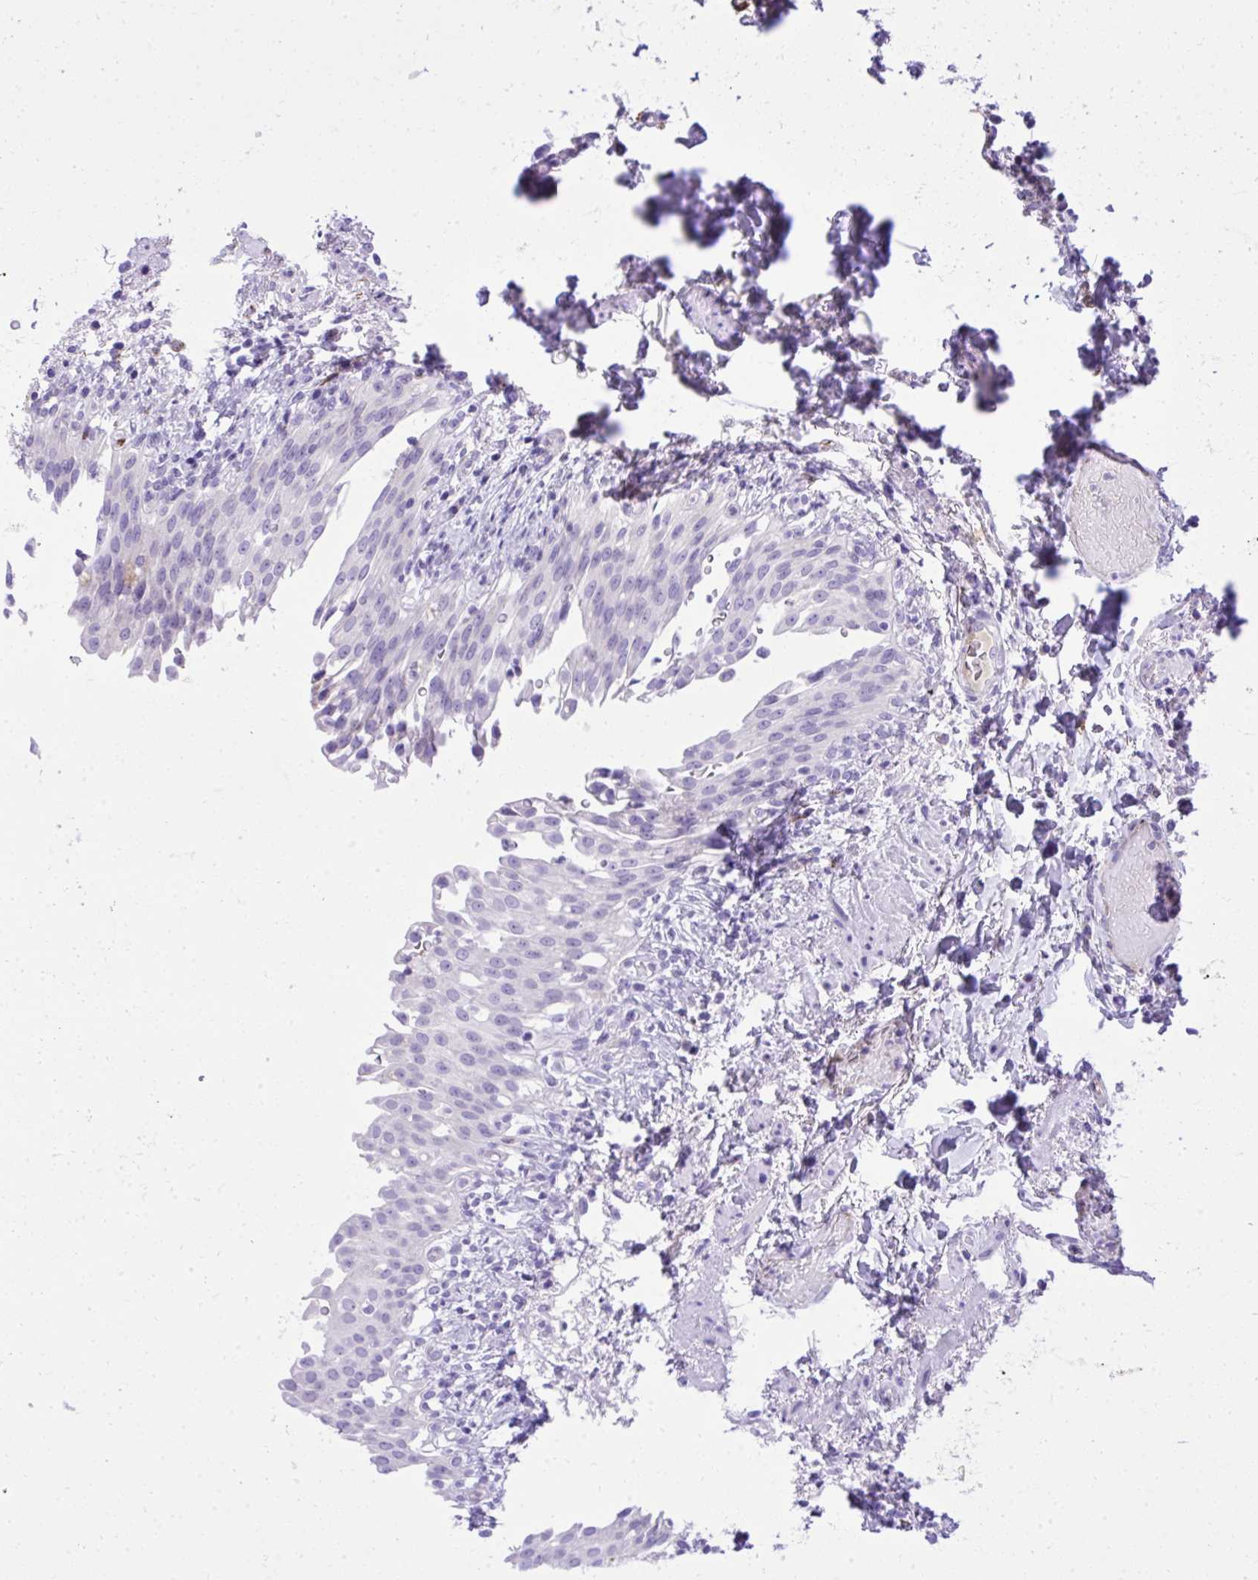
{"staining": {"intensity": "negative", "quantity": "none", "location": "none"}, "tissue": "urinary bladder", "cell_type": "Urothelial cells", "image_type": "normal", "snomed": [{"axis": "morphology", "description": "Normal tissue, NOS"}, {"axis": "topography", "description": "Urinary bladder"}, {"axis": "topography", "description": "Peripheral nerve tissue"}], "caption": "Immunohistochemistry (IHC) histopathology image of benign human urinary bladder stained for a protein (brown), which displays no staining in urothelial cells. (DAB IHC visualized using brightfield microscopy, high magnification).", "gene": "ST6GALNAC3", "patient": {"sex": "female", "age": 60}}